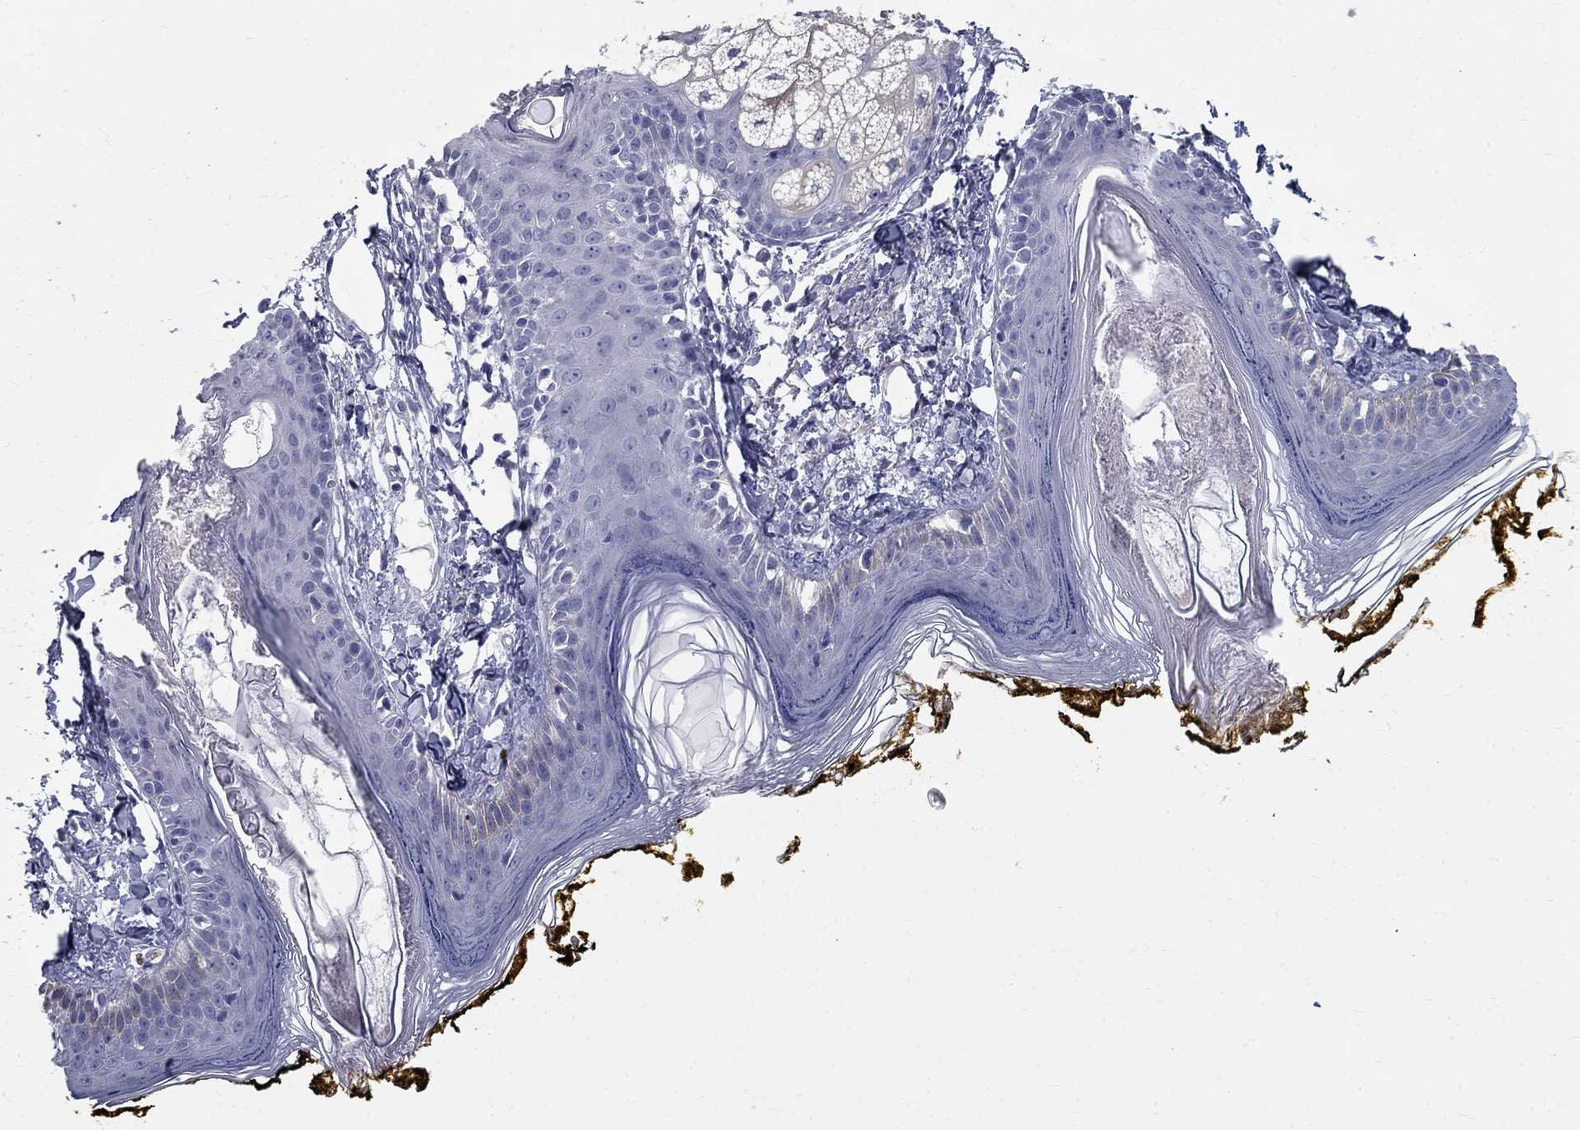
{"staining": {"intensity": "negative", "quantity": "none", "location": "none"}, "tissue": "skin", "cell_type": "Fibroblasts", "image_type": "normal", "snomed": [{"axis": "morphology", "description": "Normal tissue, NOS"}, {"axis": "topography", "description": "Skin"}], "caption": "Immunohistochemistry (IHC) image of benign skin: human skin stained with DAB (3,3'-diaminobenzidine) reveals no significant protein staining in fibroblasts.", "gene": "TGM4", "patient": {"sex": "male", "age": 76}}